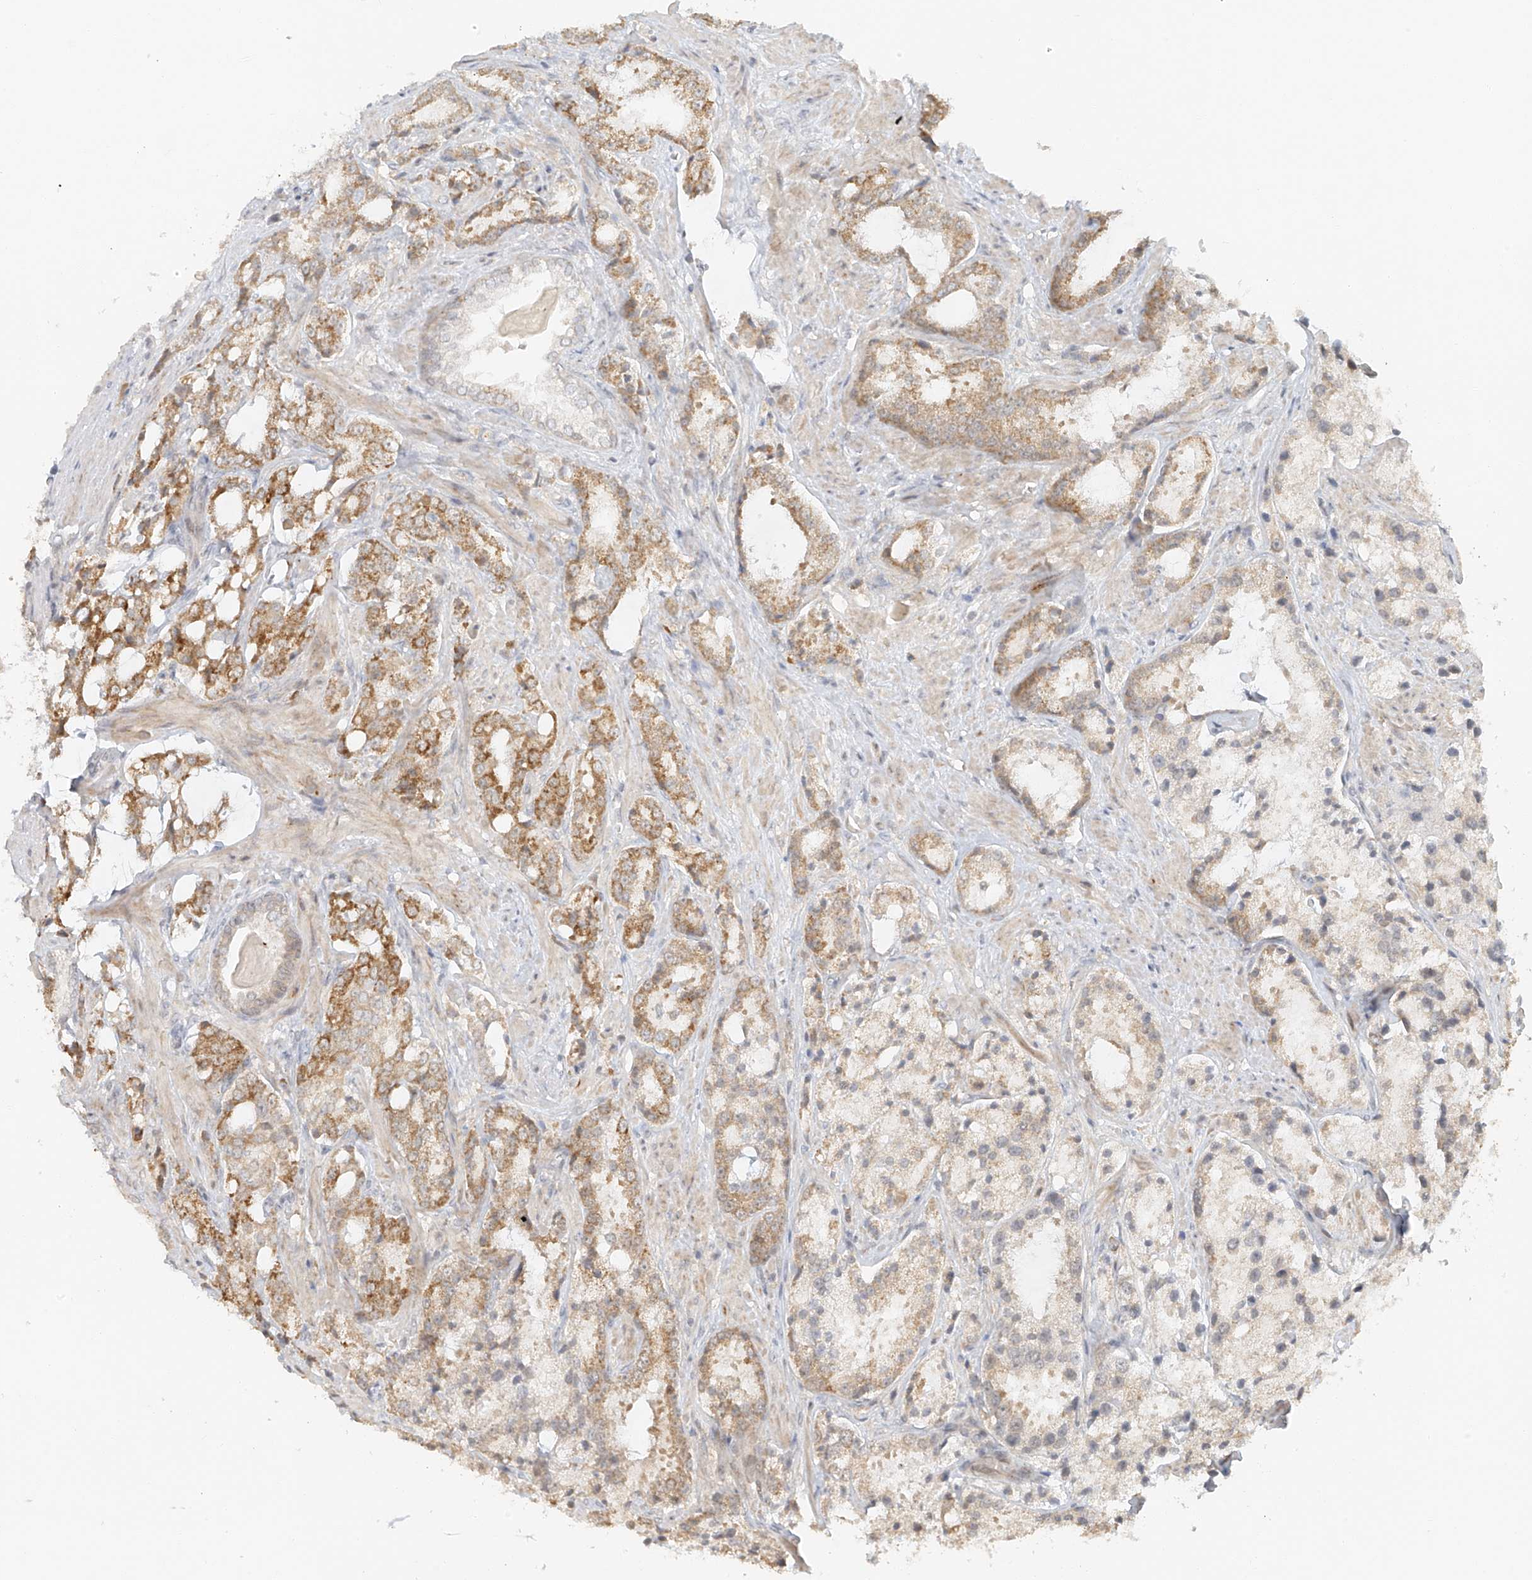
{"staining": {"intensity": "moderate", "quantity": "25%-75%", "location": "cytoplasmic/membranous"}, "tissue": "prostate cancer", "cell_type": "Tumor cells", "image_type": "cancer", "snomed": [{"axis": "morphology", "description": "Adenocarcinoma, High grade"}, {"axis": "topography", "description": "Prostate"}], "caption": "Prostate high-grade adenocarcinoma stained with immunohistochemistry reveals moderate cytoplasmic/membranous expression in approximately 25%-75% of tumor cells.", "gene": "MIPEP", "patient": {"sex": "male", "age": 66}}